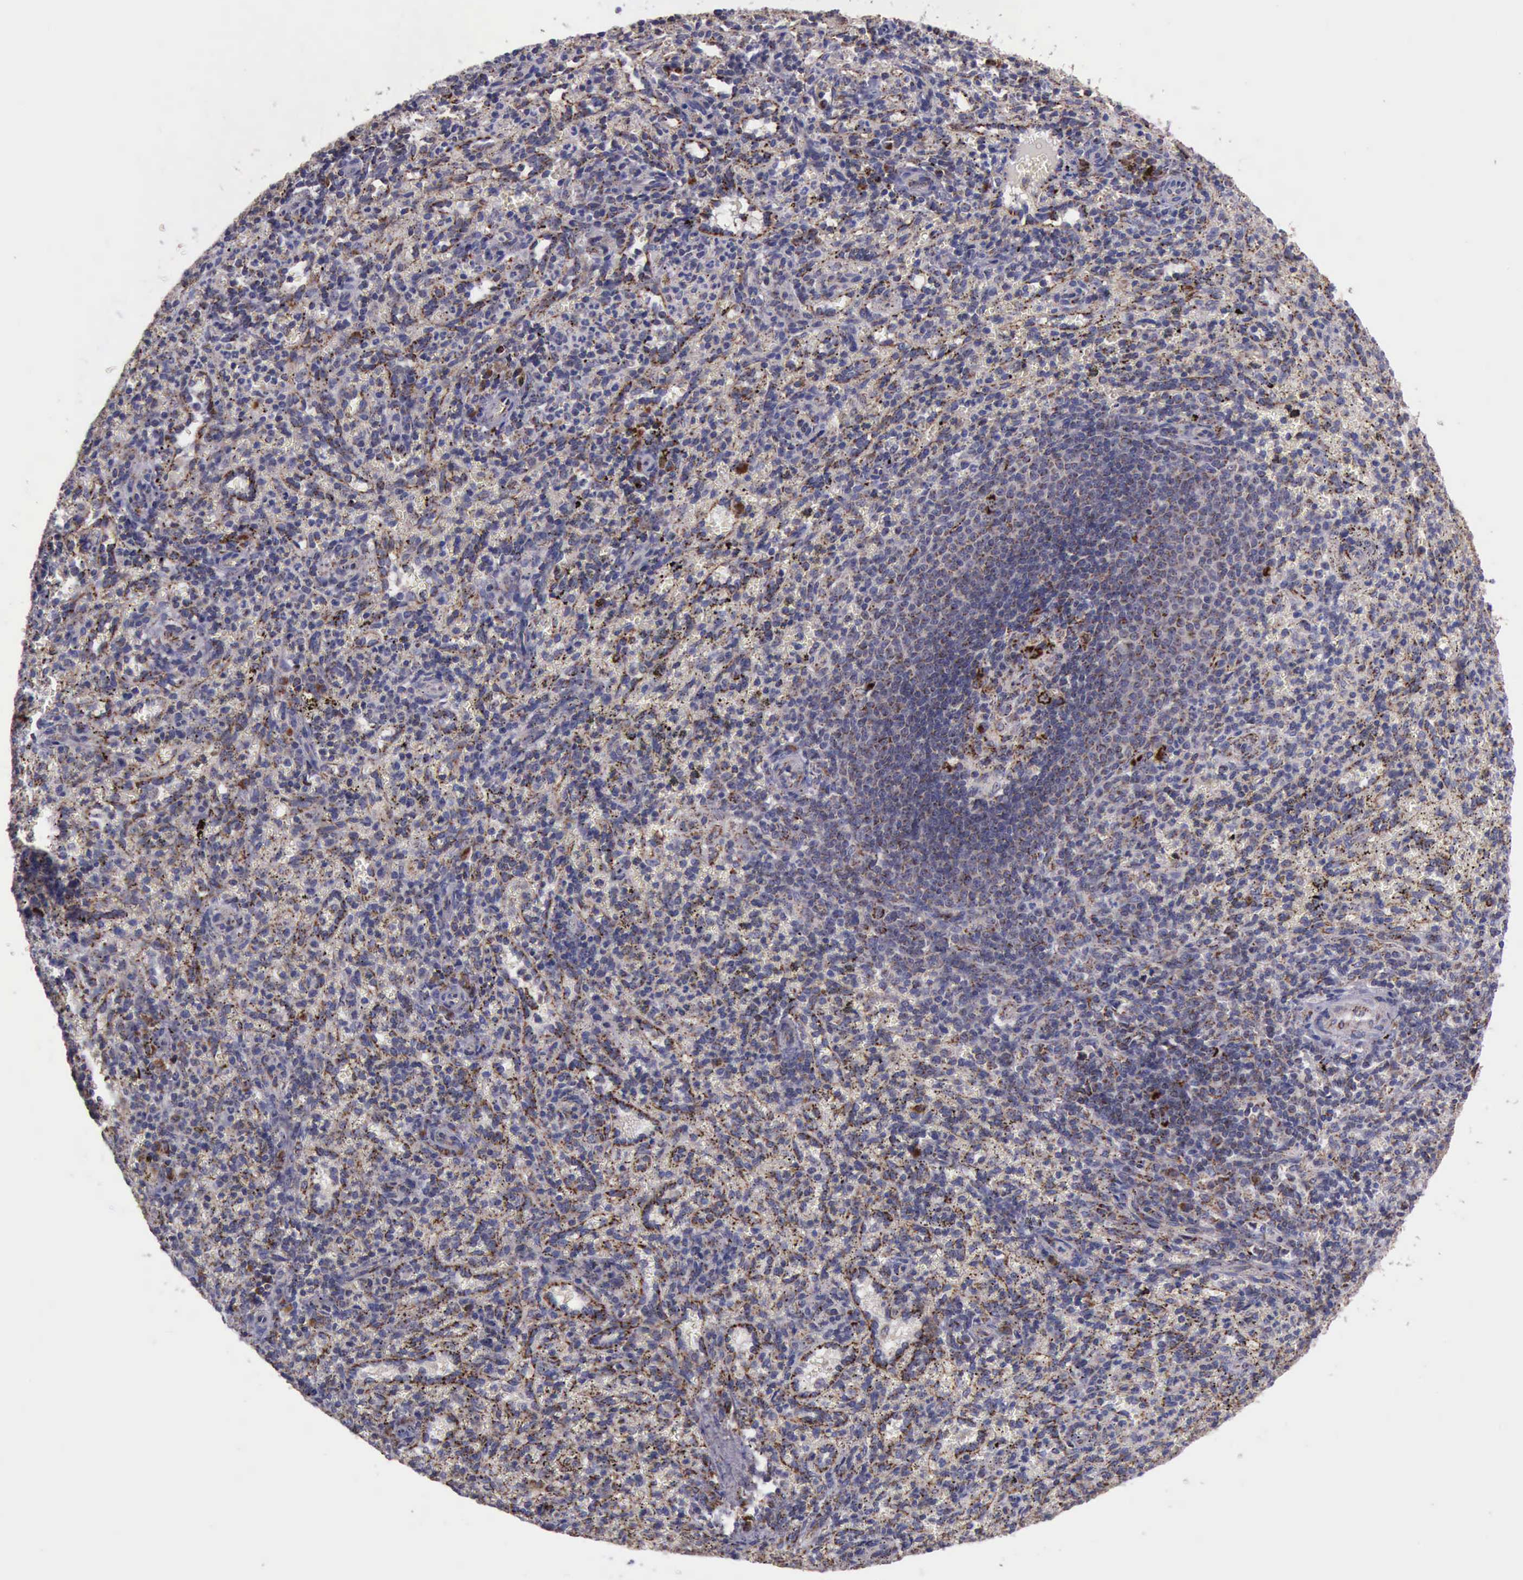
{"staining": {"intensity": "moderate", "quantity": "25%-75%", "location": "cytoplasmic/membranous"}, "tissue": "spleen", "cell_type": "Cells in red pulp", "image_type": "normal", "snomed": [{"axis": "morphology", "description": "Normal tissue, NOS"}, {"axis": "topography", "description": "Spleen"}], "caption": "Benign spleen was stained to show a protein in brown. There is medium levels of moderate cytoplasmic/membranous staining in approximately 25%-75% of cells in red pulp.", "gene": "TXN2", "patient": {"sex": "female", "age": 10}}